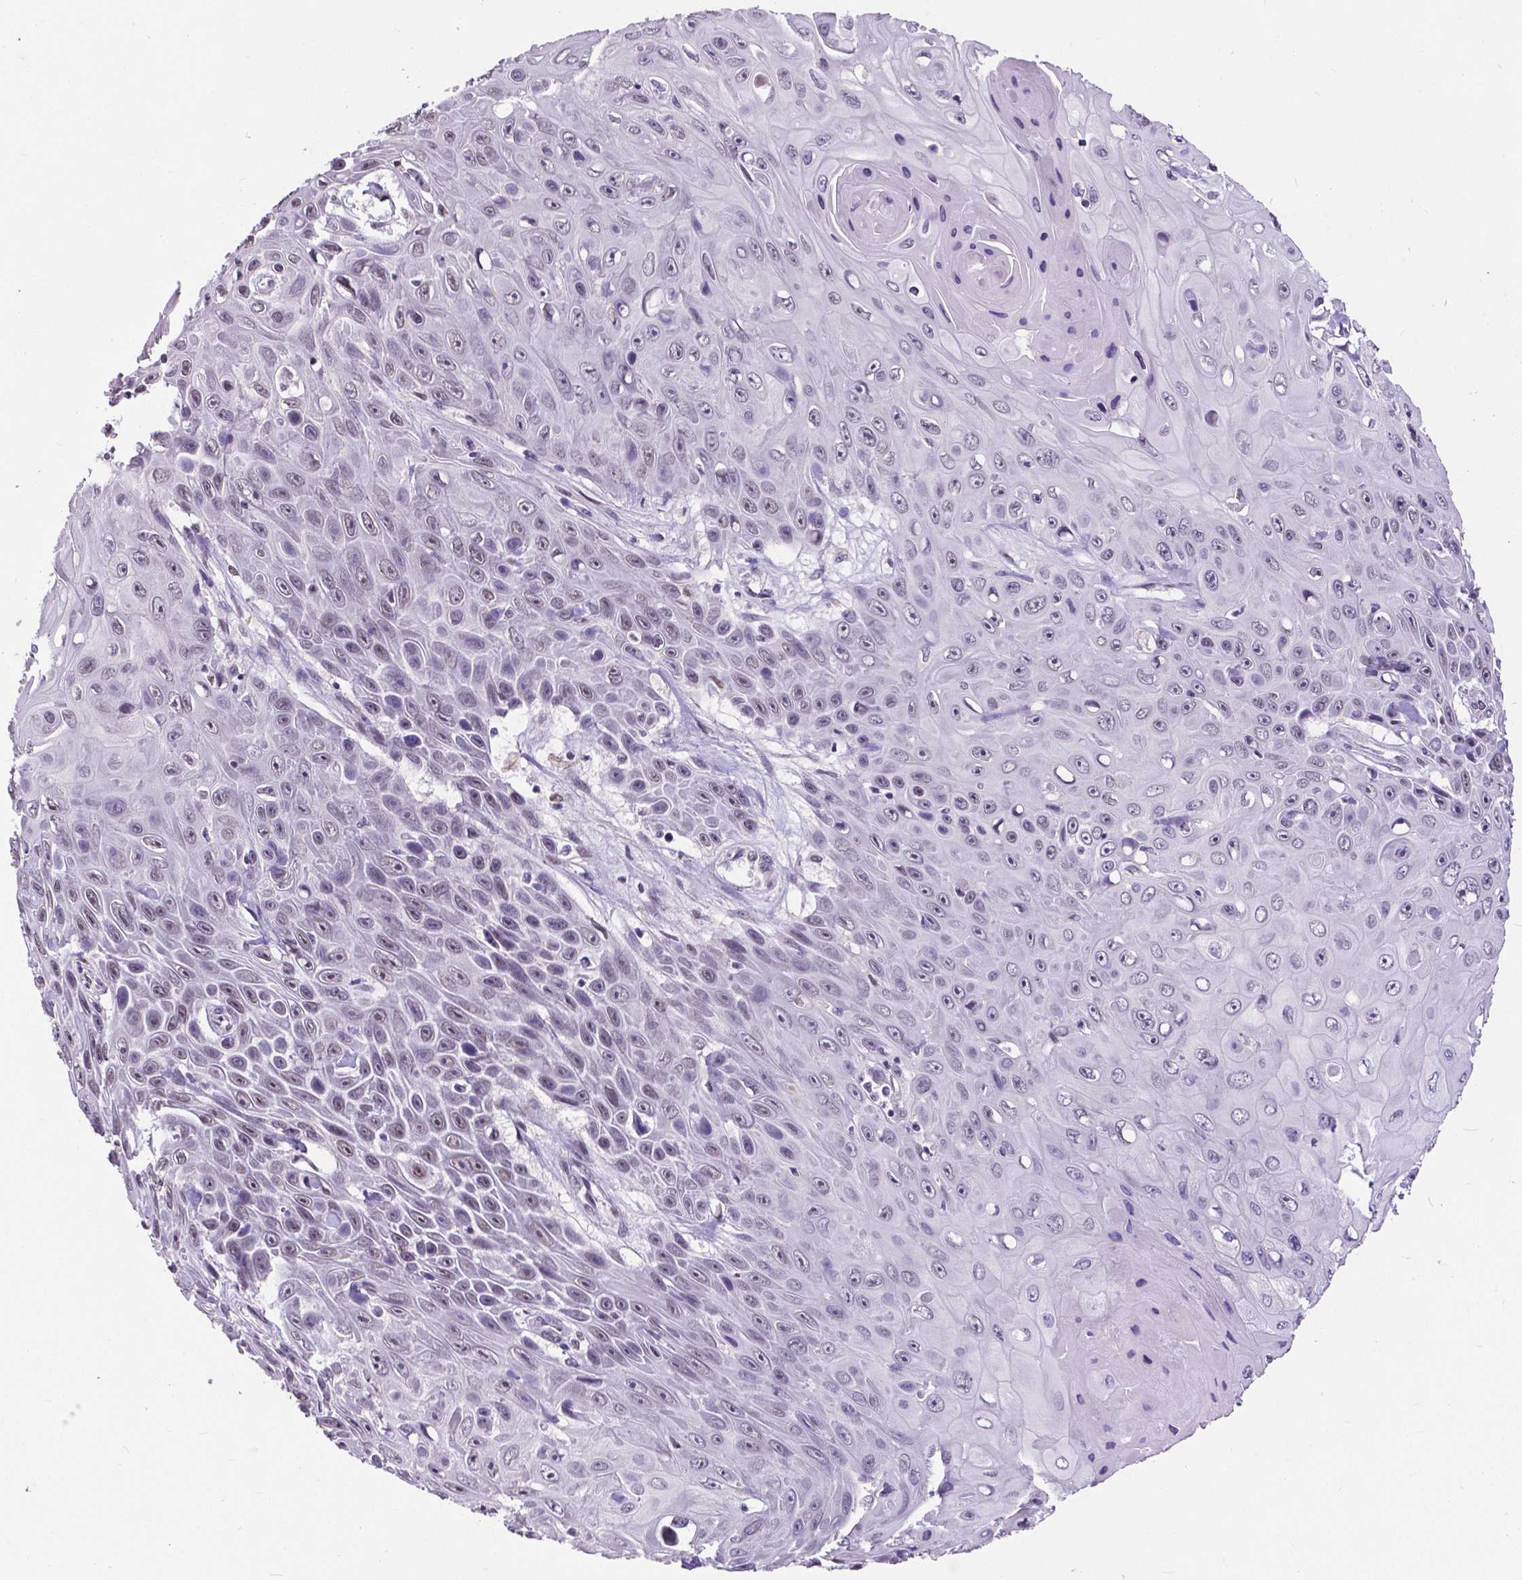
{"staining": {"intensity": "weak", "quantity": "<25%", "location": "nuclear"}, "tissue": "skin cancer", "cell_type": "Tumor cells", "image_type": "cancer", "snomed": [{"axis": "morphology", "description": "Squamous cell carcinoma, NOS"}, {"axis": "topography", "description": "Skin"}], "caption": "DAB (3,3'-diaminobenzidine) immunohistochemical staining of skin cancer reveals no significant staining in tumor cells. (Brightfield microscopy of DAB (3,3'-diaminobenzidine) IHC at high magnification).", "gene": "ATRX", "patient": {"sex": "male", "age": 82}}